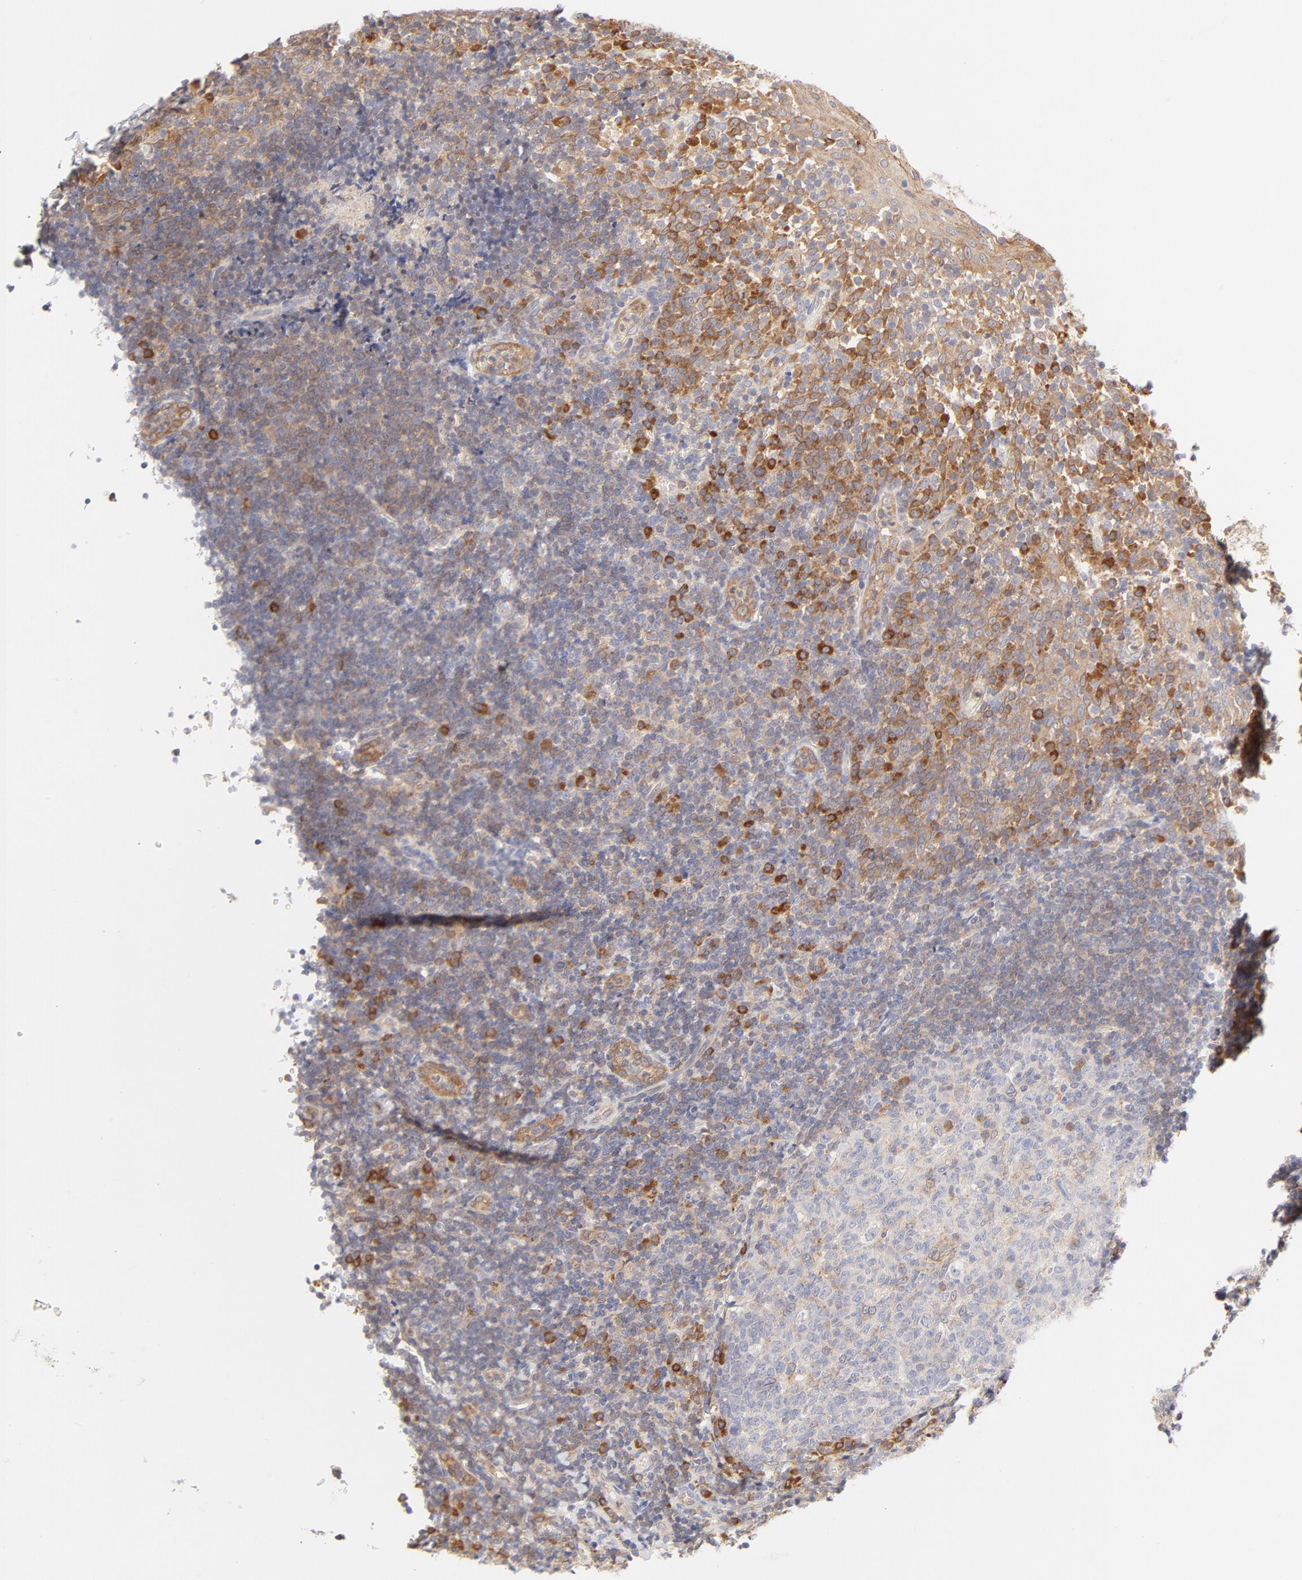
{"staining": {"intensity": "weak", "quantity": ">75%", "location": "cytoplasmic/membranous"}, "tissue": "tonsil", "cell_type": "Germinal center cells", "image_type": "normal", "snomed": [{"axis": "morphology", "description": "Normal tissue, NOS"}, {"axis": "topography", "description": "Tonsil"}], "caption": "Germinal center cells reveal low levels of weak cytoplasmic/membranous expression in approximately >75% of cells in normal human tonsil.", "gene": "RPS6KA1", "patient": {"sex": "female", "age": 40}}